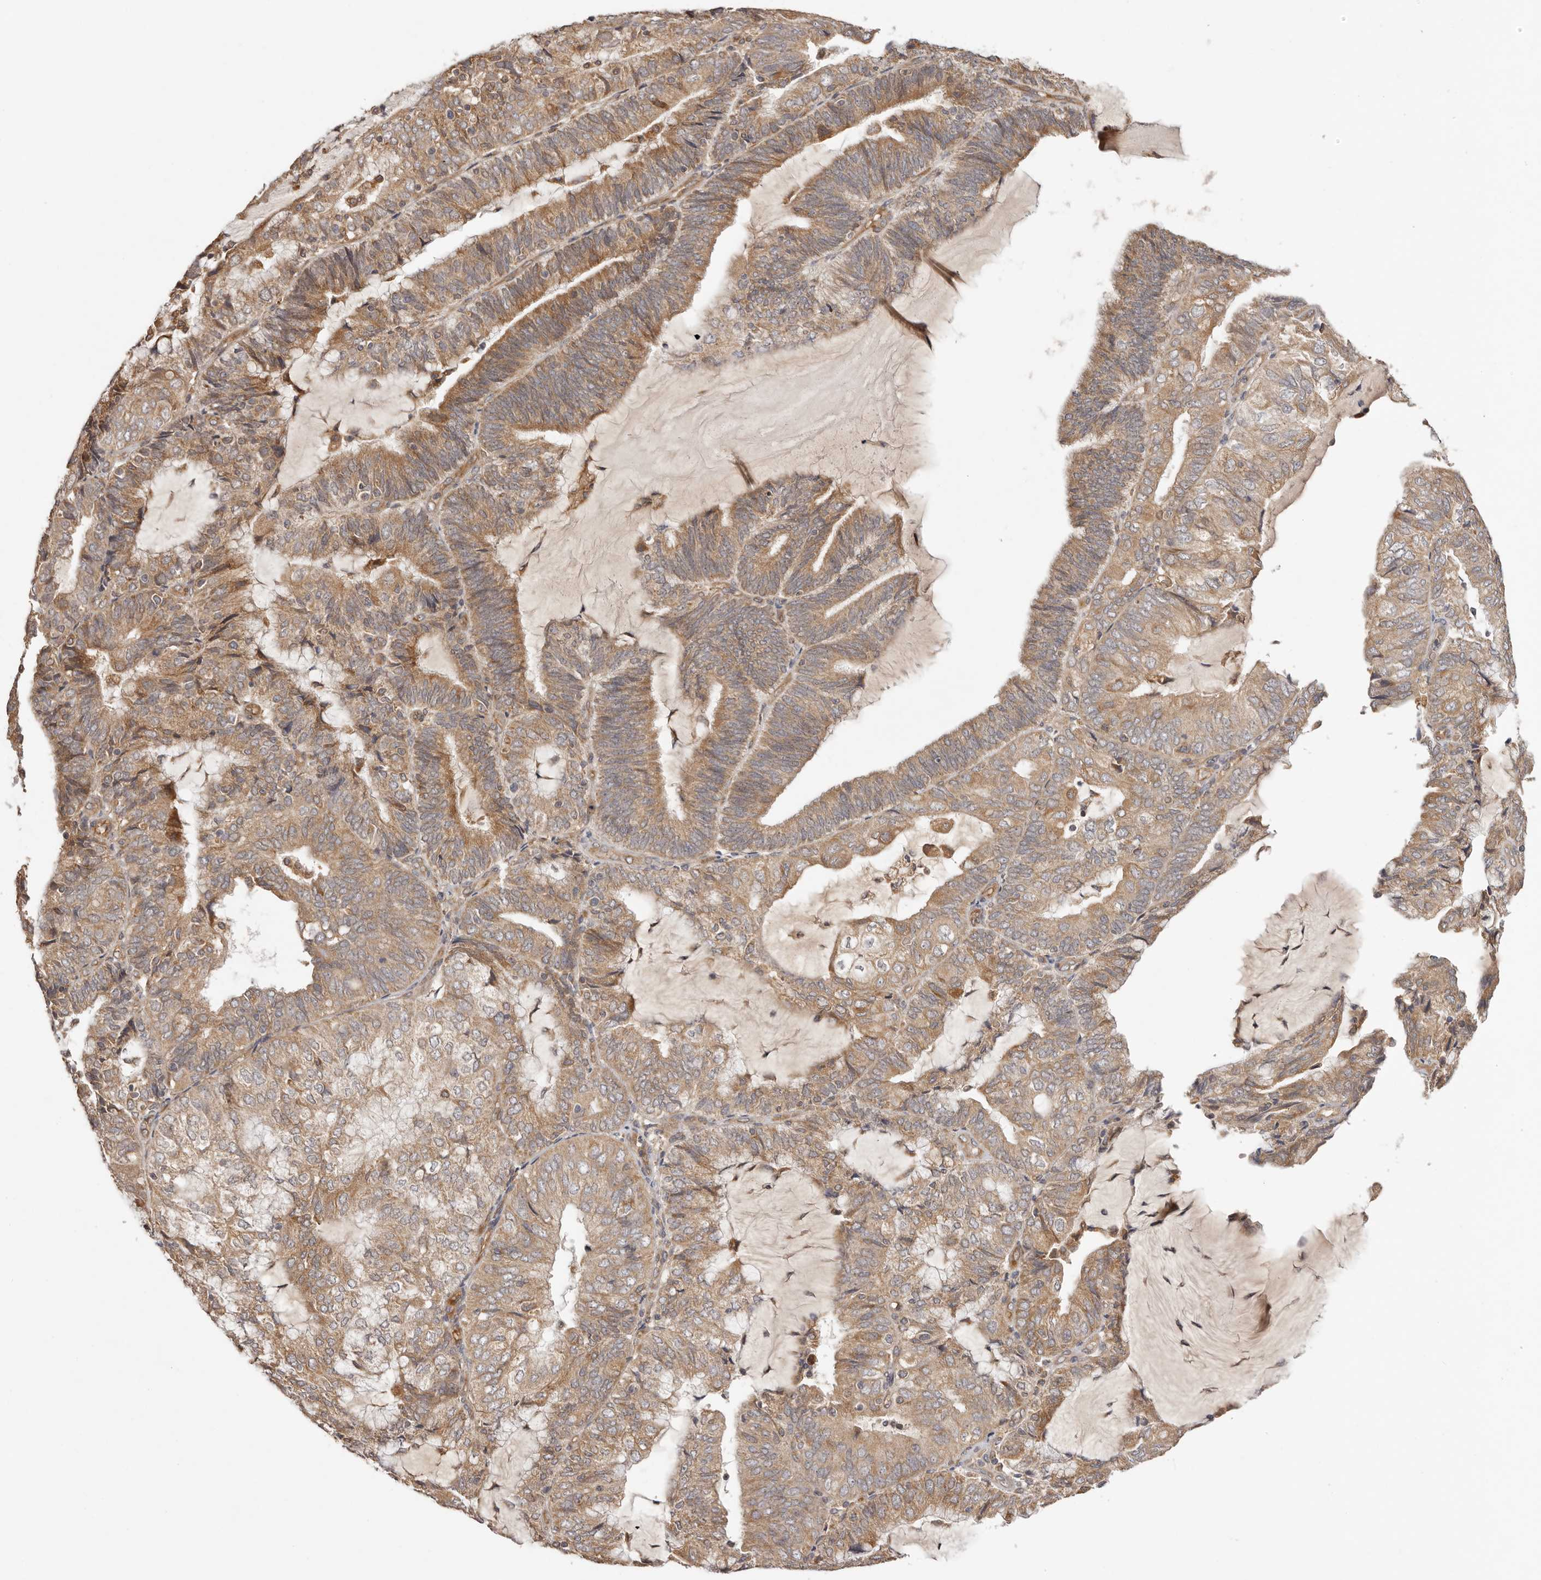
{"staining": {"intensity": "moderate", "quantity": ">75%", "location": "cytoplasmic/membranous"}, "tissue": "endometrial cancer", "cell_type": "Tumor cells", "image_type": "cancer", "snomed": [{"axis": "morphology", "description": "Adenocarcinoma, NOS"}, {"axis": "topography", "description": "Endometrium"}], "caption": "The immunohistochemical stain shows moderate cytoplasmic/membranous positivity in tumor cells of endometrial cancer (adenocarcinoma) tissue.", "gene": "UBR2", "patient": {"sex": "female", "age": 81}}